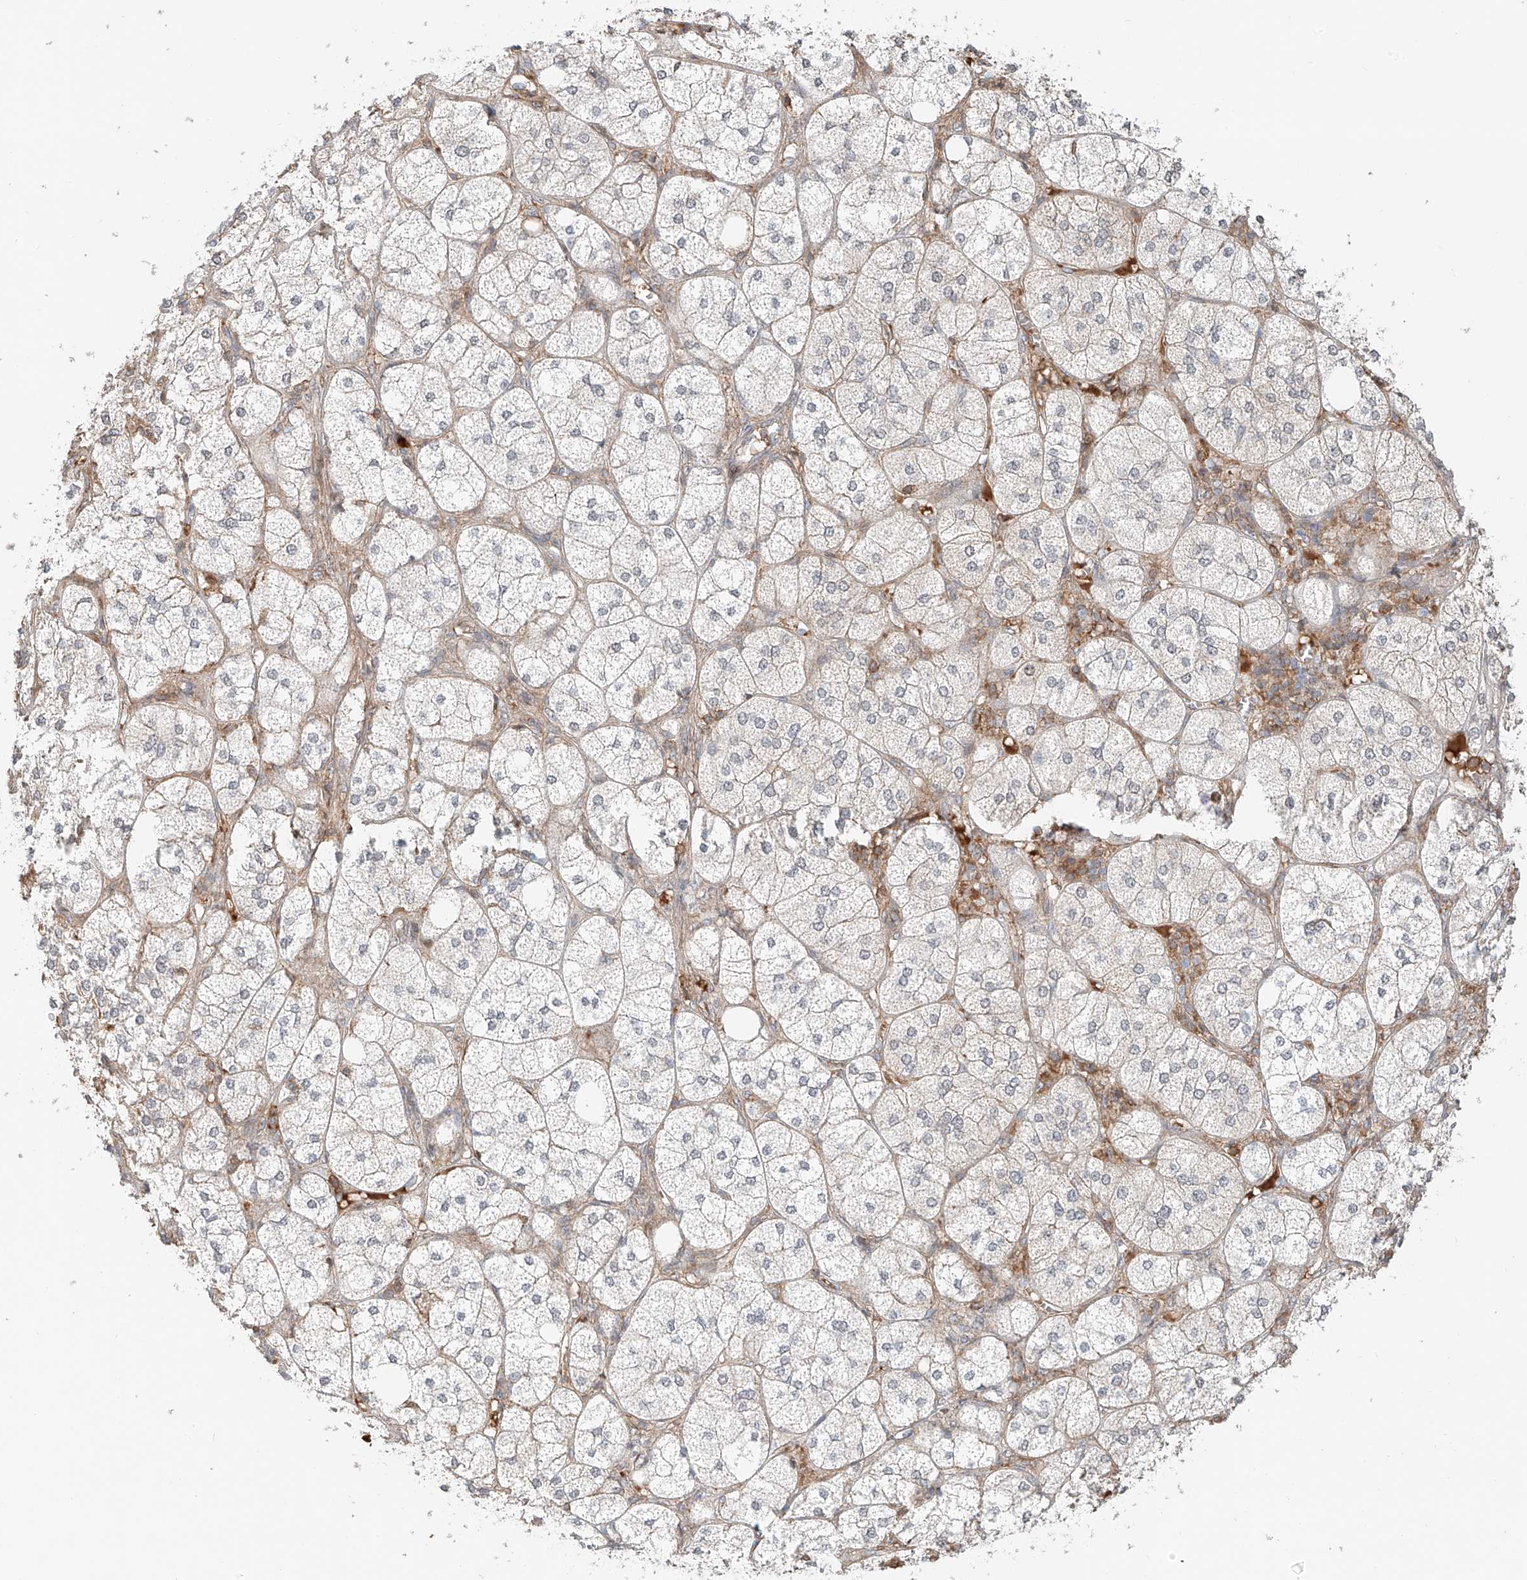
{"staining": {"intensity": "moderate", "quantity": "<25%", "location": "cytoplasmic/membranous,nuclear"}, "tissue": "adrenal gland", "cell_type": "Glandular cells", "image_type": "normal", "snomed": [{"axis": "morphology", "description": "Normal tissue, NOS"}, {"axis": "topography", "description": "Adrenal gland"}], "caption": "This is a photomicrograph of IHC staining of normal adrenal gland, which shows moderate staining in the cytoplasmic/membranous,nuclear of glandular cells.", "gene": "CEP162", "patient": {"sex": "female", "age": 61}}